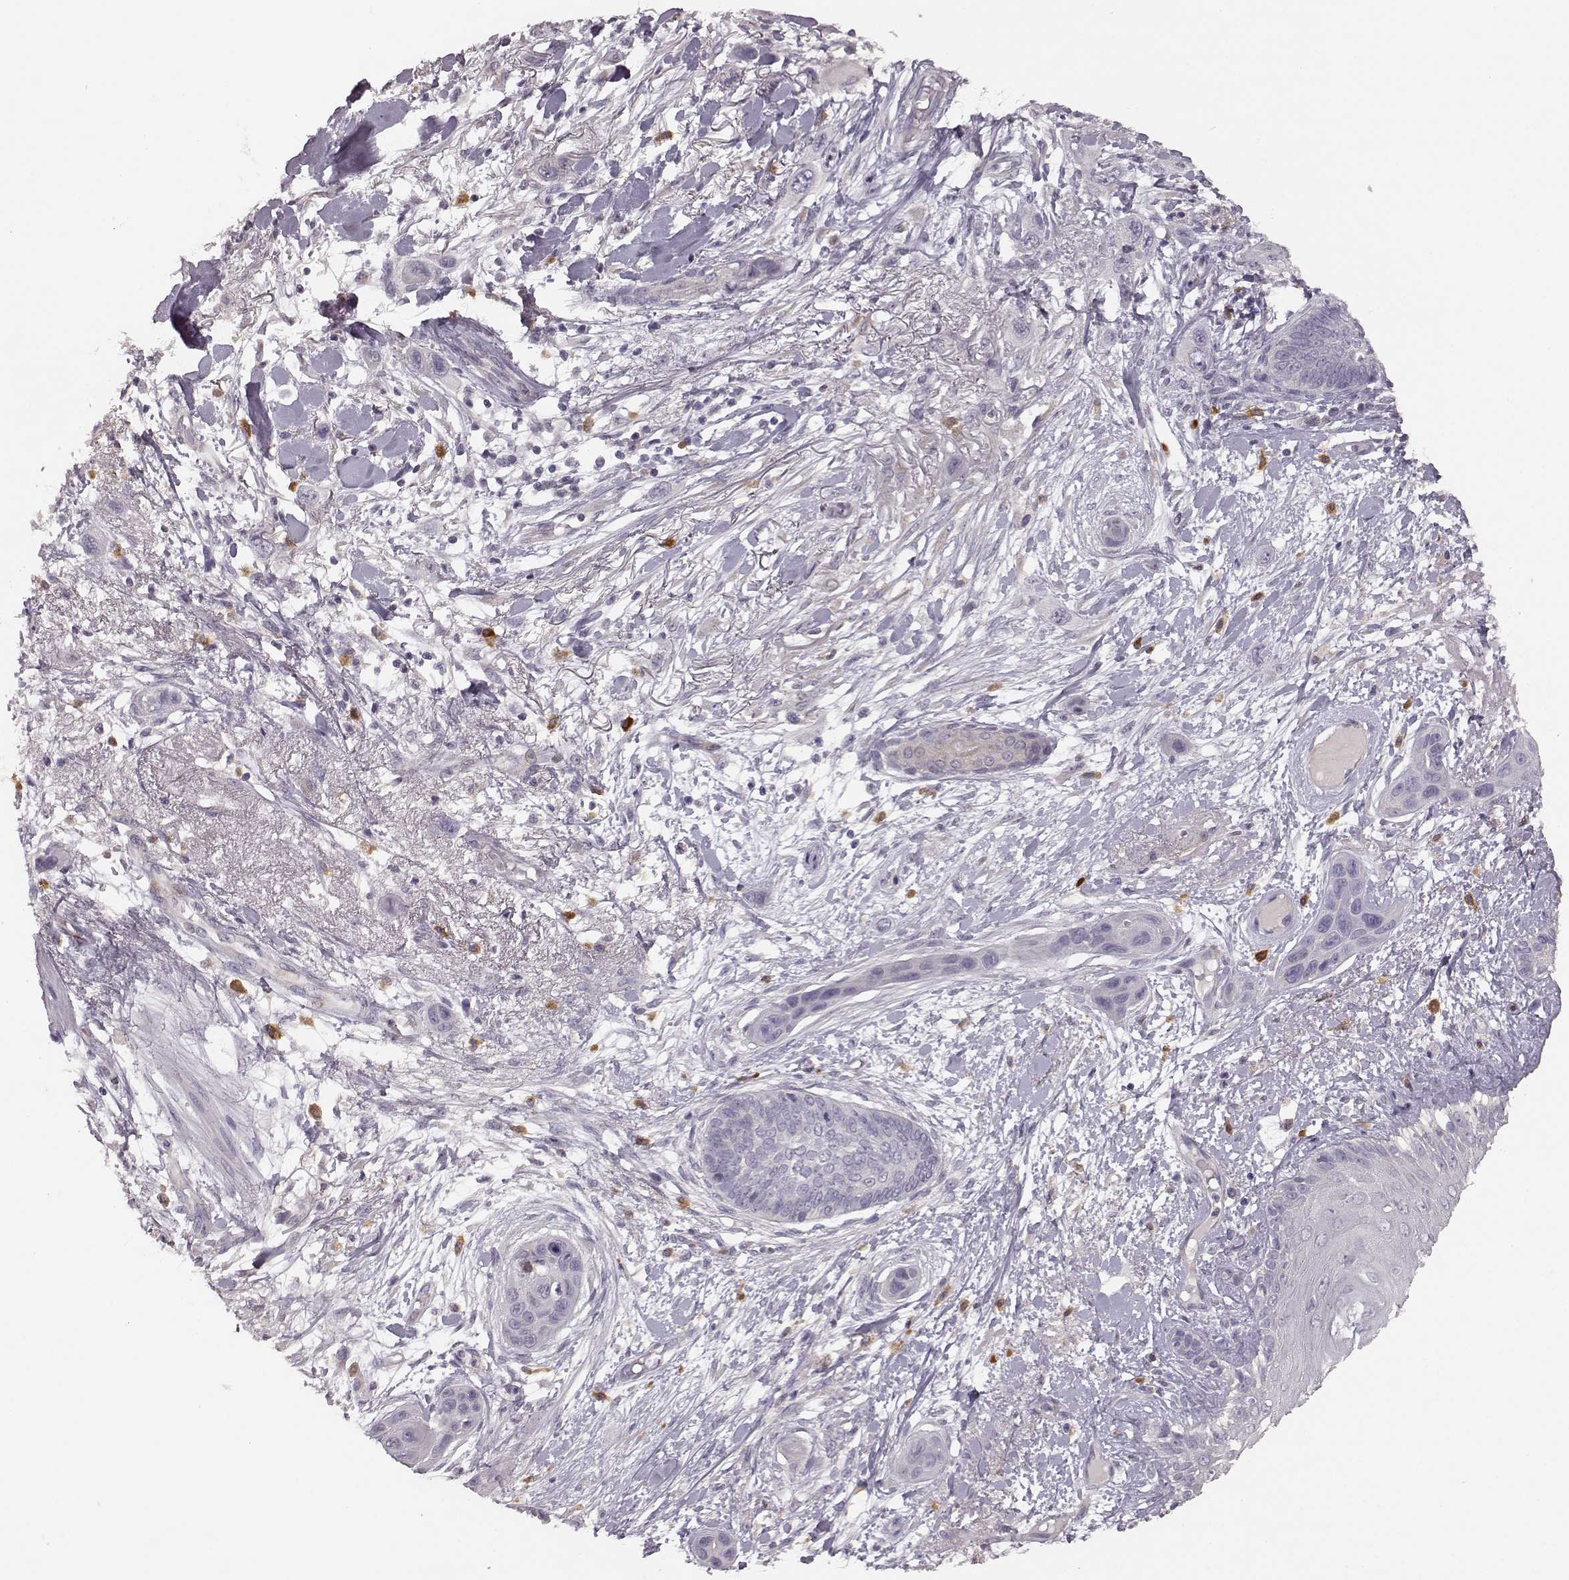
{"staining": {"intensity": "negative", "quantity": "none", "location": "none"}, "tissue": "skin cancer", "cell_type": "Tumor cells", "image_type": "cancer", "snomed": [{"axis": "morphology", "description": "Squamous cell carcinoma, NOS"}, {"axis": "topography", "description": "Skin"}], "caption": "Squamous cell carcinoma (skin) stained for a protein using immunohistochemistry (IHC) exhibits no positivity tumor cells.", "gene": "GHR", "patient": {"sex": "male", "age": 79}}